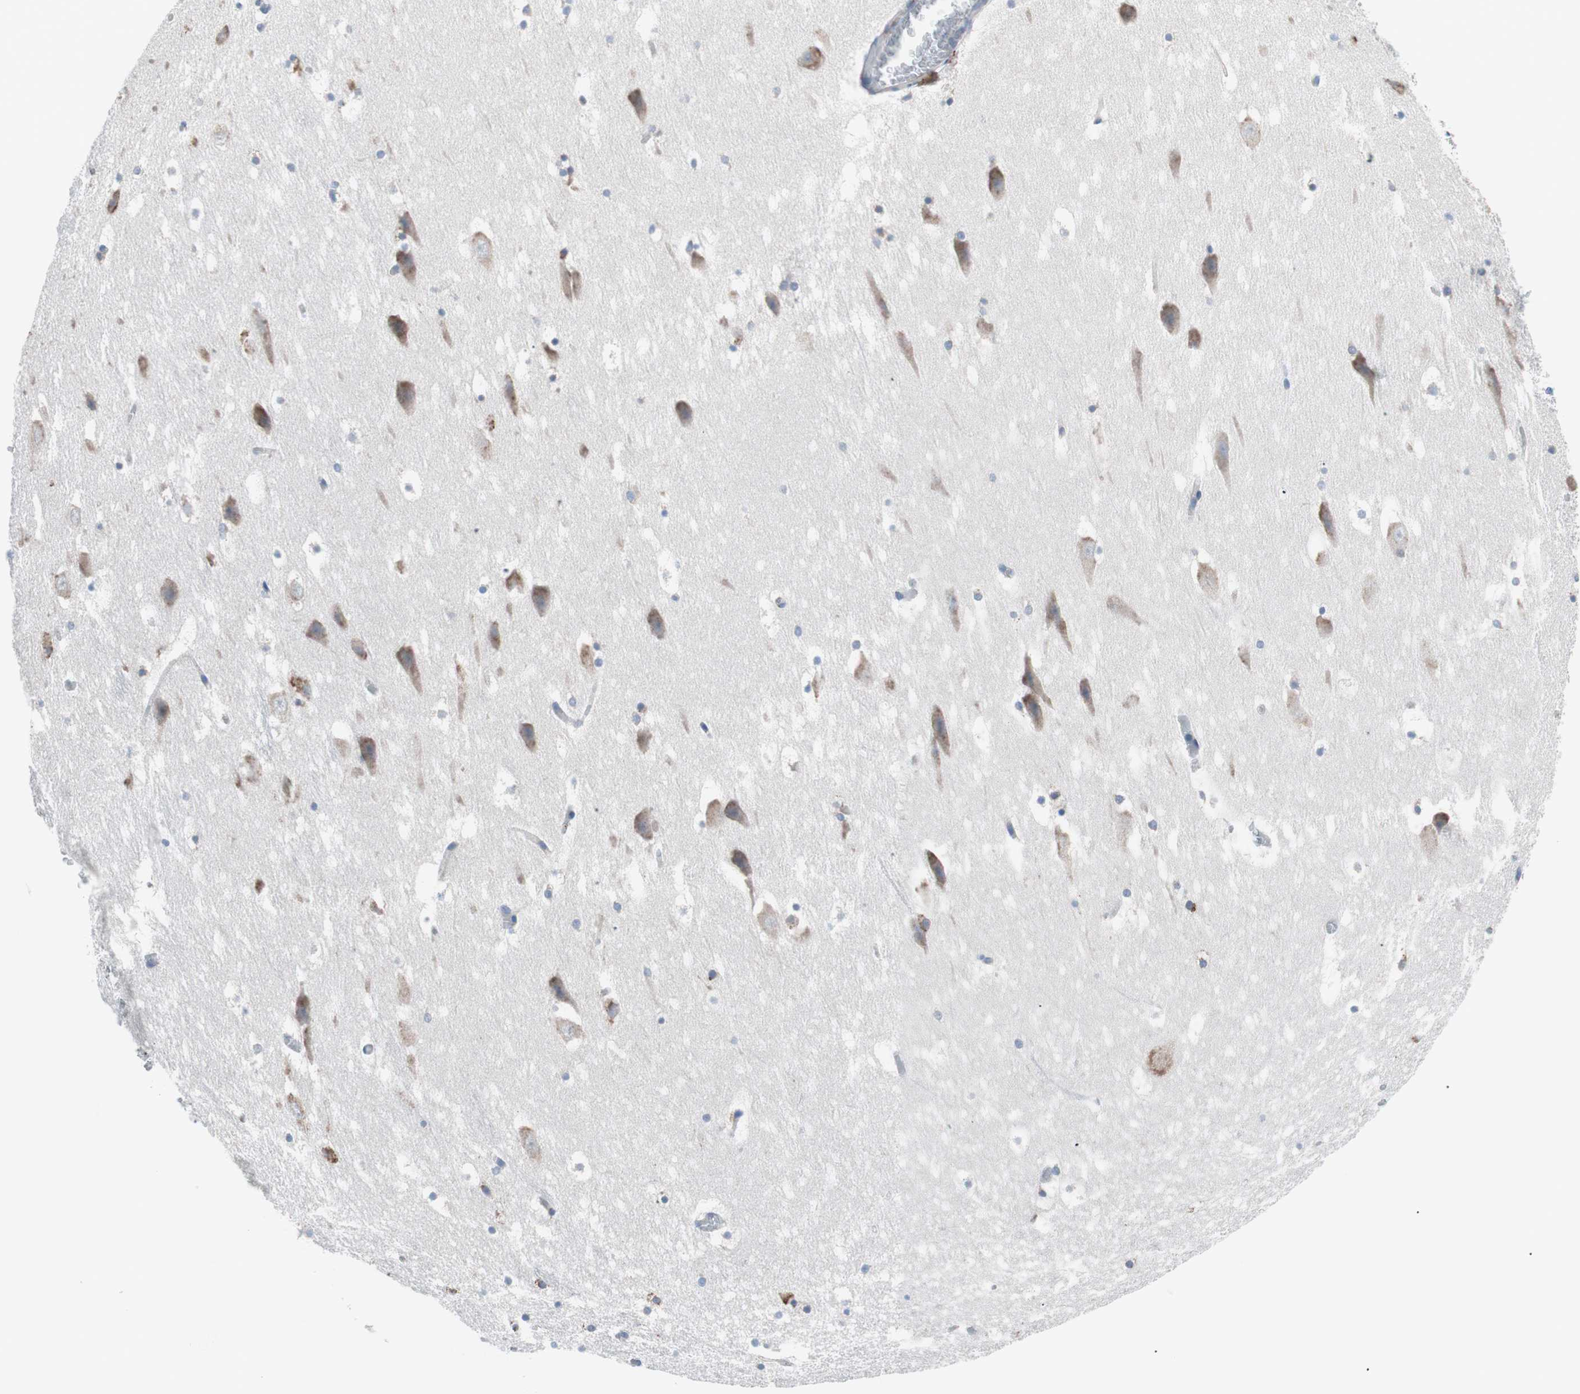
{"staining": {"intensity": "moderate", "quantity": "<25%", "location": "cytoplasmic/membranous"}, "tissue": "hippocampus", "cell_type": "Glial cells", "image_type": "normal", "snomed": [{"axis": "morphology", "description": "Normal tissue, NOS"}, {"axis": "topography", "description": "Hippocampus"}], "caption": "IHC (DAB (3,3'-diaminobenzidine)) staining of benign hippocampus shows moderate cytoplasmic/membranous protein positivity in about <25% of glial cells. The staining was performed using DAB (3,3'-diaminobenzidine), with brown indicating positive protein expression. Nuclei are stained blue with hematoxylin.", "gene": "SLC27A4", "patient": {"sex": "male", "age": 45}}